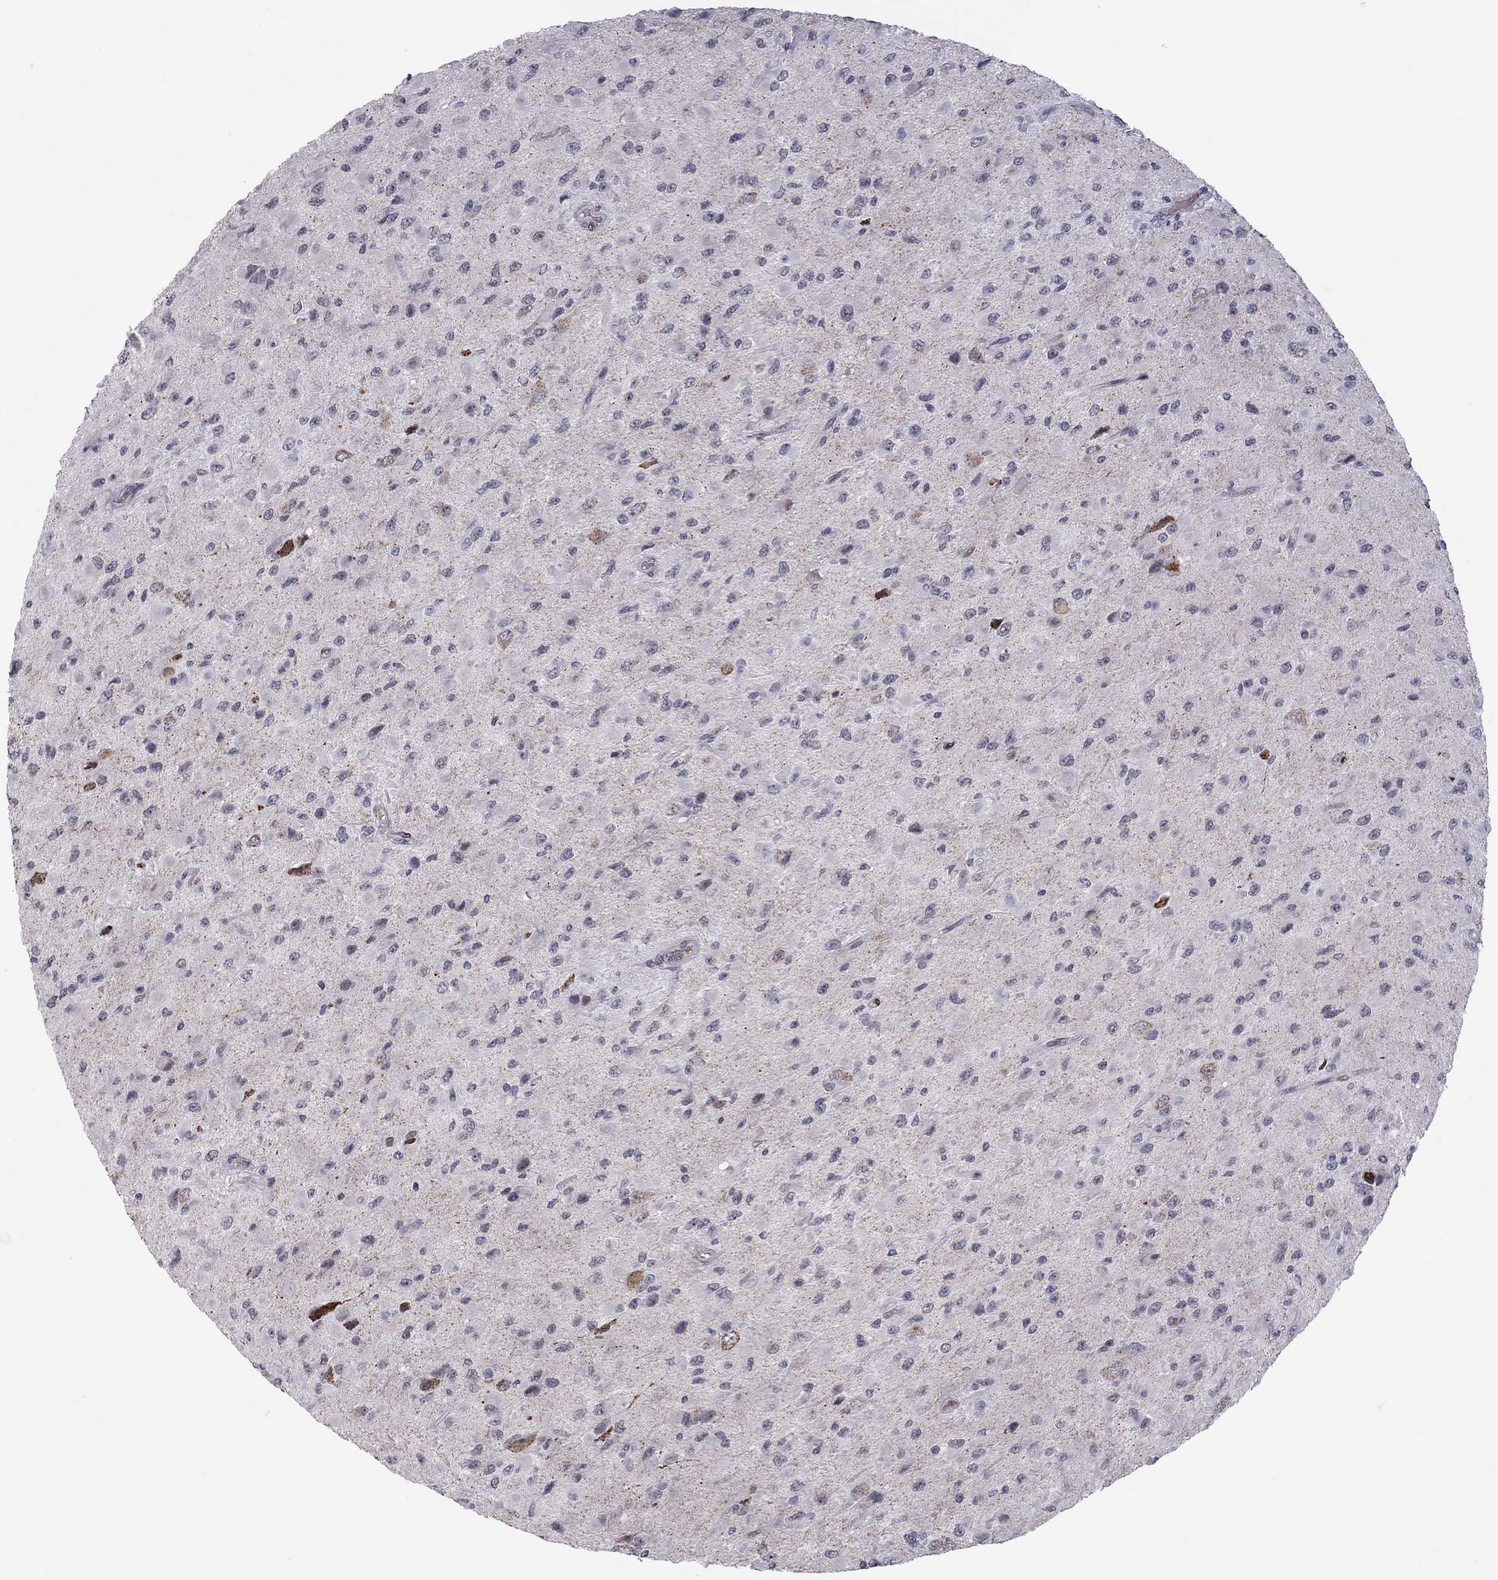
{"staining": {"intensity": "moderate", "quantity": "<25%", "location": "nuclear"}, "tissue": "glioma", "cell_type": "Tumor cells", "image_type": "cancer", "snomed": [{"axis": "morphology", "description": "Glioma, malignant, High grade"}, {"axis": "topography", "description": "Cerebral cortex"}], "caption": "High-magnification brightfield microscopy of glioma stained with DAB (3,3'-diaminobenzidine) (brown) and counterstained with hematoxylin (blue). tumor cells exhibit moderate nuclear expression is present in approximately<25% of cells.", "gene": "MC3R", "patient": {"sex": "male", "age": 35}}